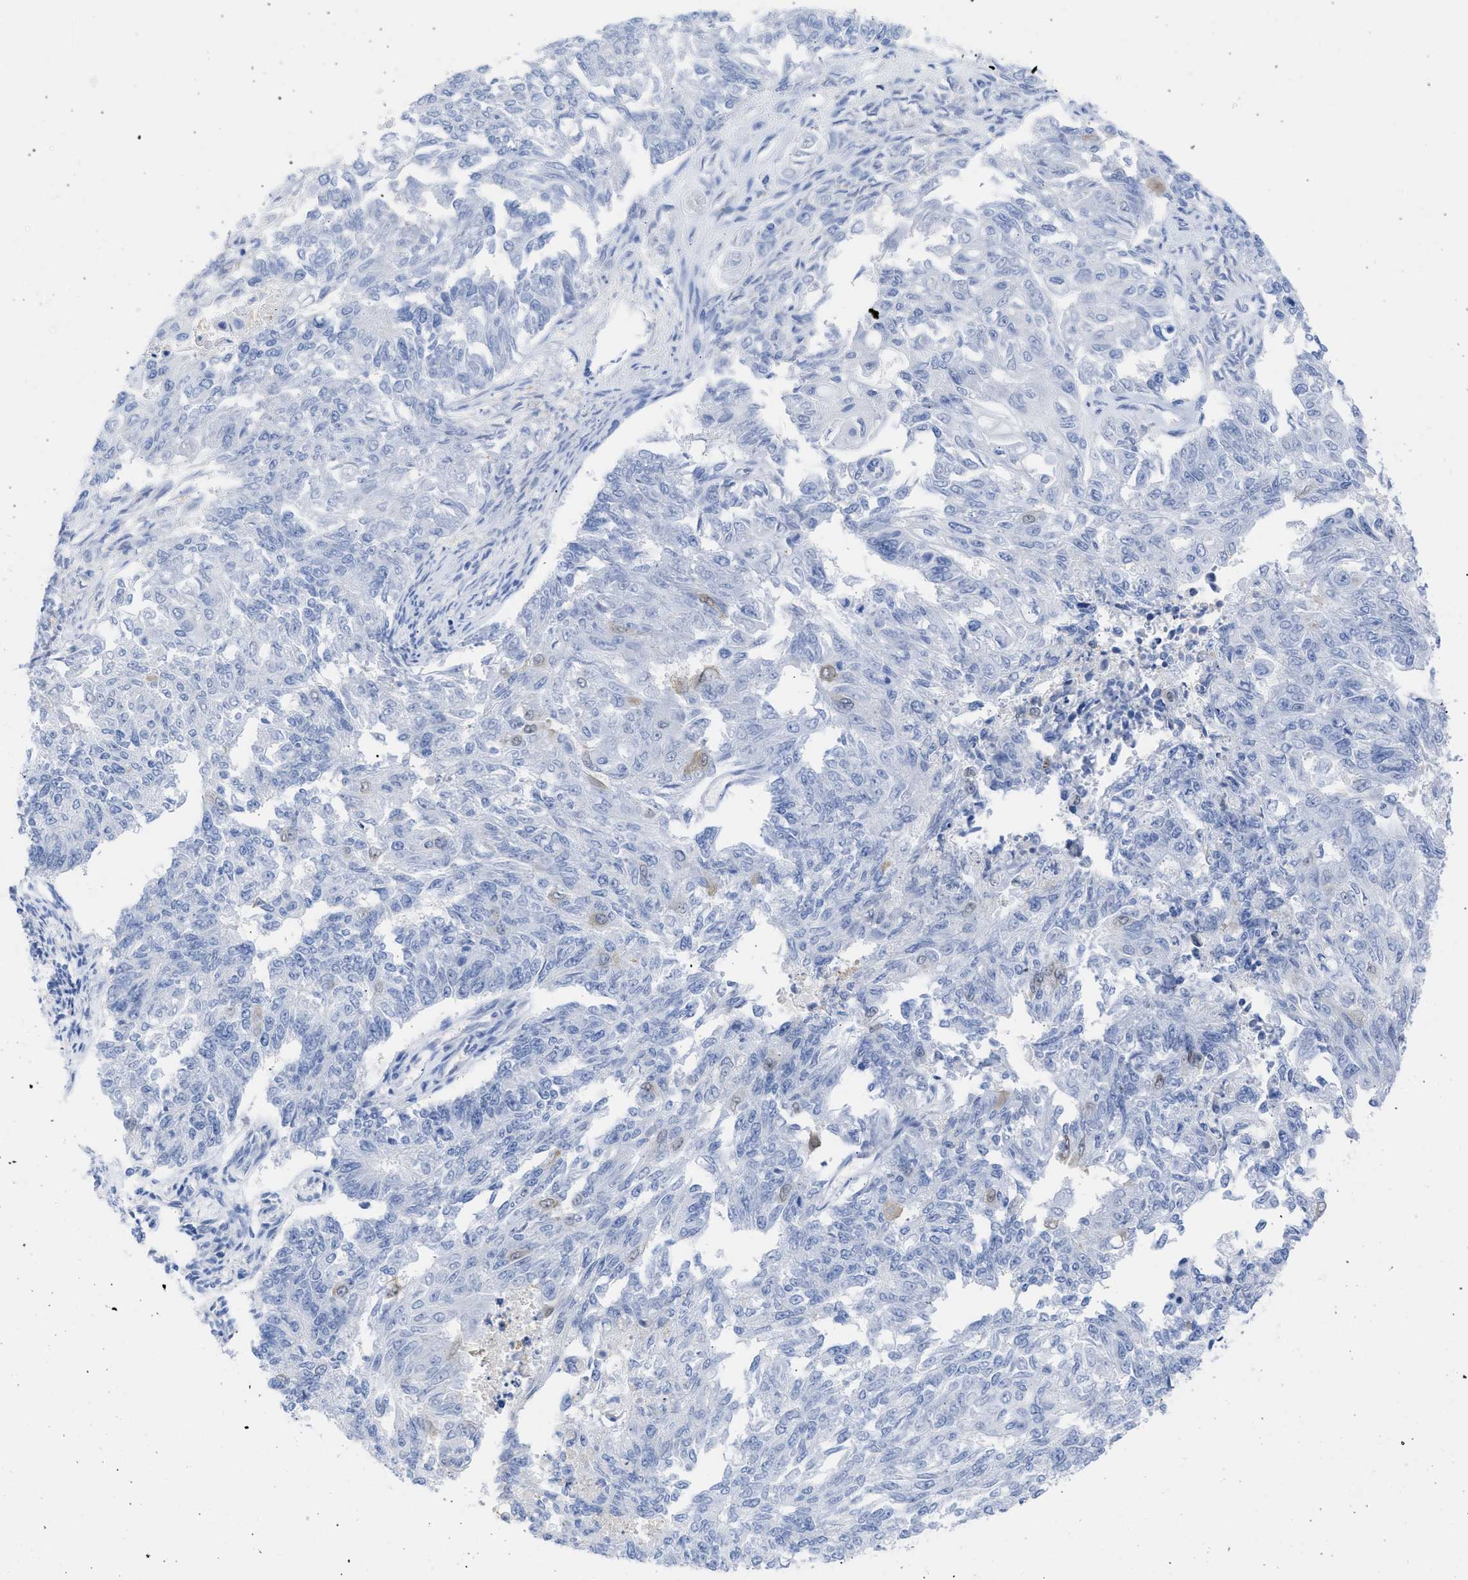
{"staining": {"intensity": "negative", "quantity": "none", "location": "none"}, "tissue": "endometrial cancer", "cell_type": "Tumor cells", "image_type": "cancer", "snomed": [{"axis": "morphology", "description": "Adenocarcinoma, NOS"}, {"axis": "topography", "description": "Endometrium"}], "caption": "Immunohistochemistry (IHC) photomicrograph of adenocarcinoma (endometrial) stained for a protein (brown), which reveals no positivity in tumor cells.", "gene": "RSPH1", "patient": {"sex": "female", "age": 32}}